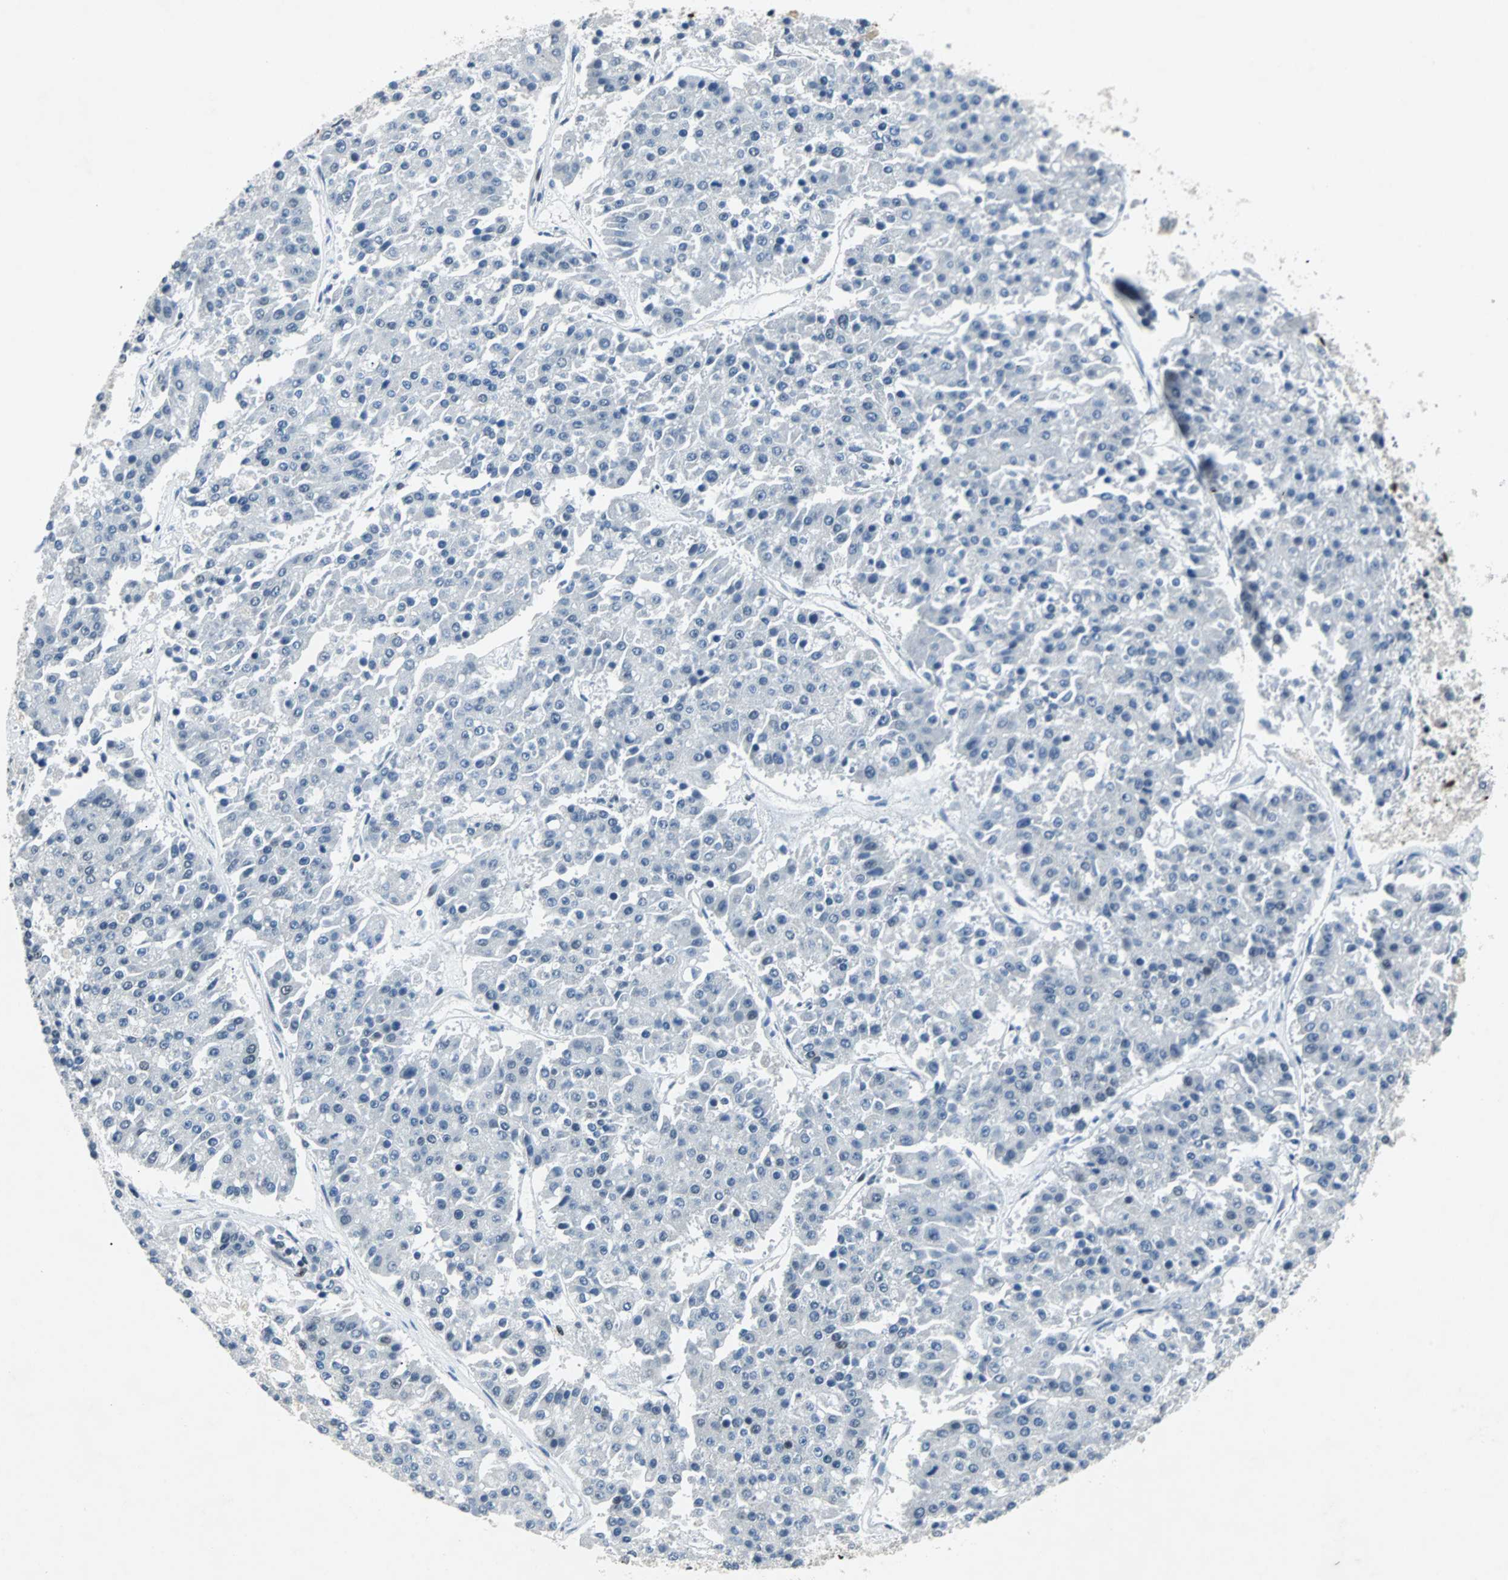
{"staining": {"intensity": "negative", "quantity": "none", "location": "none"}, "tissue": "pancreatic cancer", "cell_type": "Tumor cells", "image_type": "cancer", "snomed": [{"axis": "morphology", "description": "Adenocarcinoma, NOS"}, {"axis": "topography", "description": "Pancreas"}], "caption": "Immunohistochemistry image of neoplastic tissue: human pancreatic cancer (adenocarcinoma) stained with DAB exhibits no significant protein staining in tumor cells.", "gene": "GATAD2A", "patient": {"sex": "male", "age": 50}}